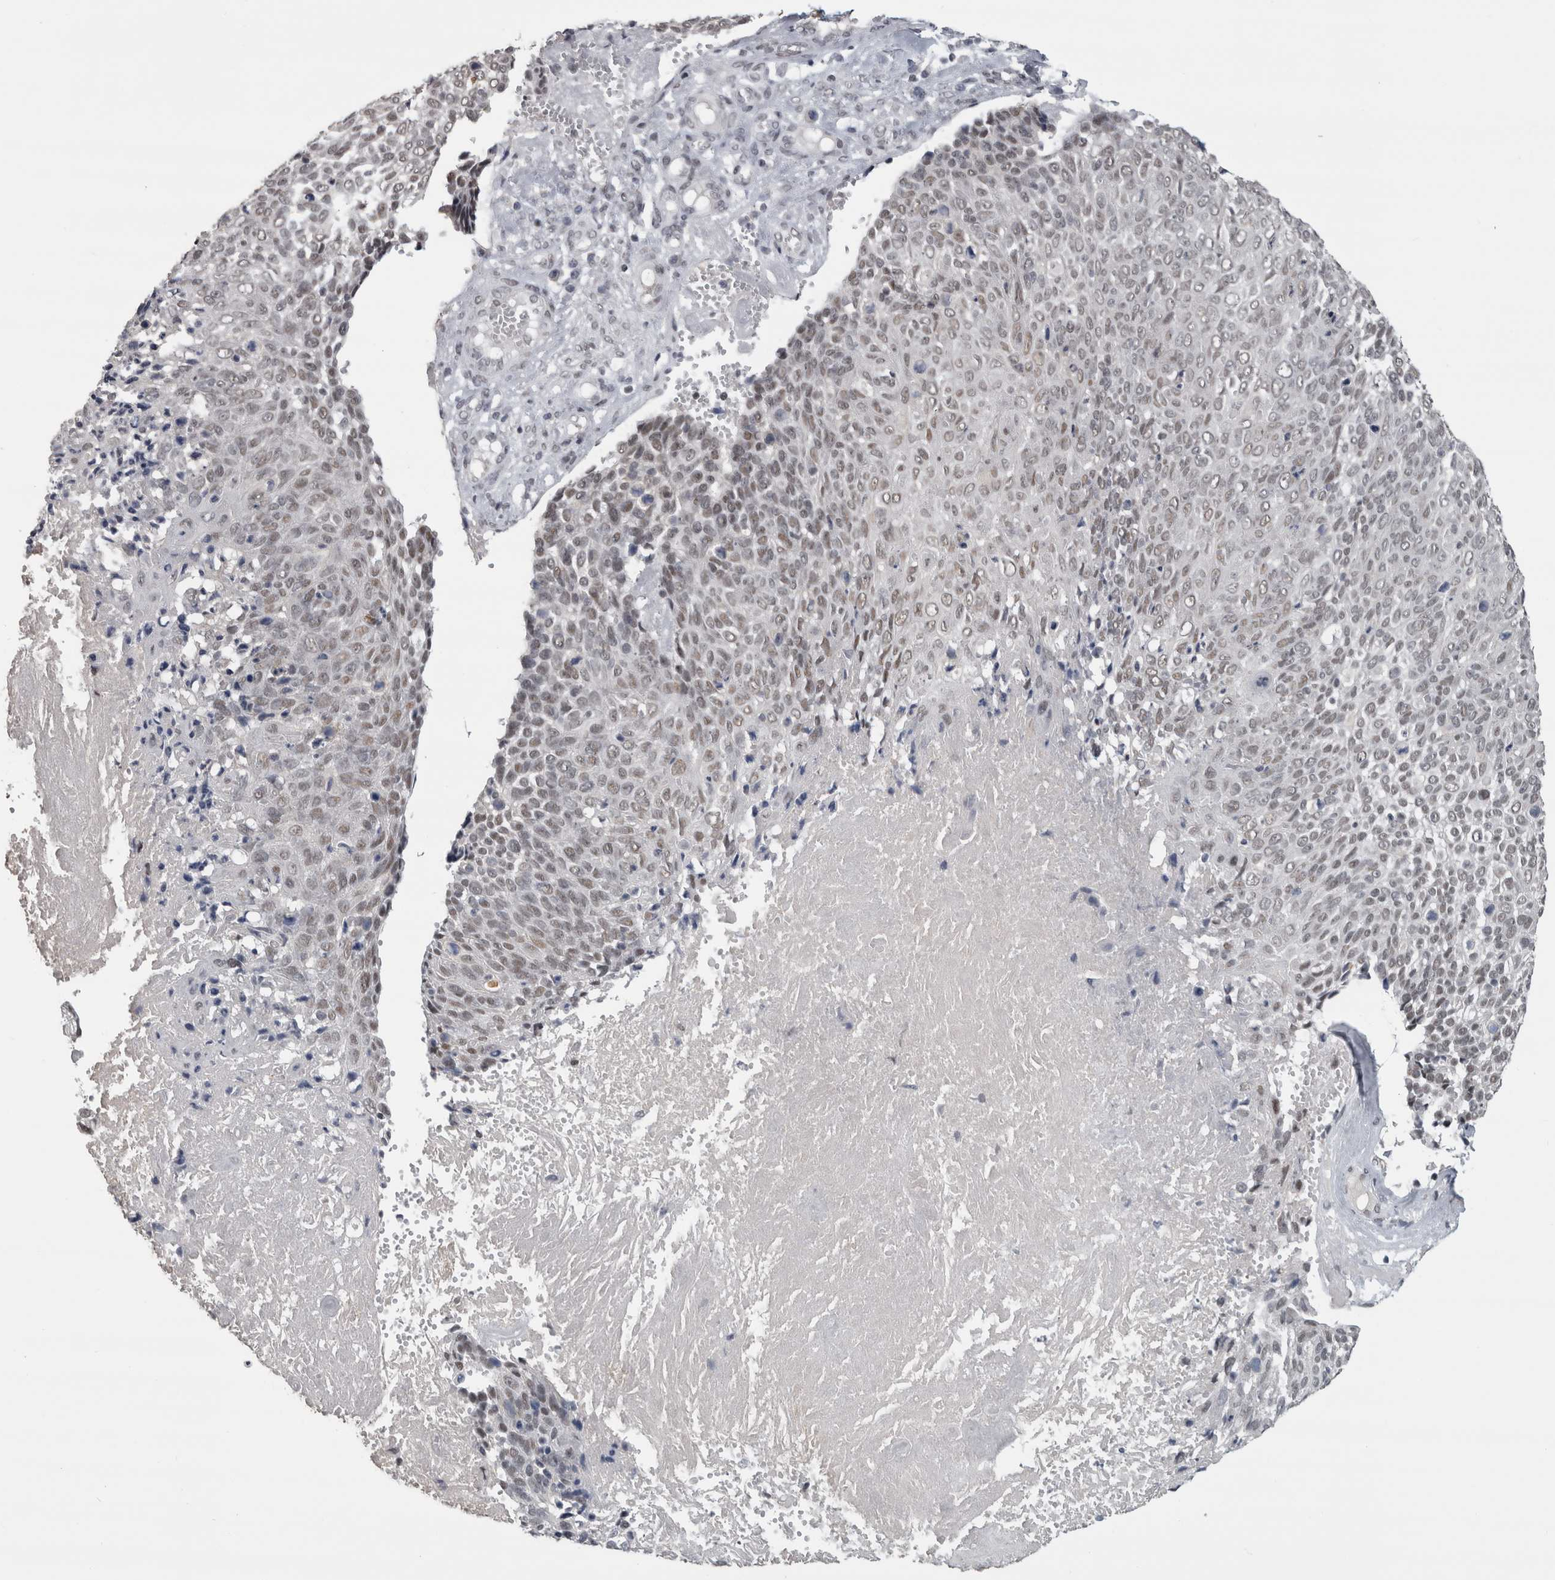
{"staining": {"intensity": "weak", "quantity": "25%-75%", "location": "nuclear"}, "tissue": "cervical cancer", "cell_type": "Tumor cells", "image_type": "cancer", "snomed": [{"axis": "morphology", "description": "Squamous cell carcinoma, NOS"}, {"axis": "topography", "description": "Cervix"}], "caption": "Immunohistochemistry (IHC) of human cervical cancer shows low levels of weak nuclear positivity in approximately 25%-75% of tumor cells.", "gene": "ARID4B", "patient": {"sex": "female", "age": 74}}